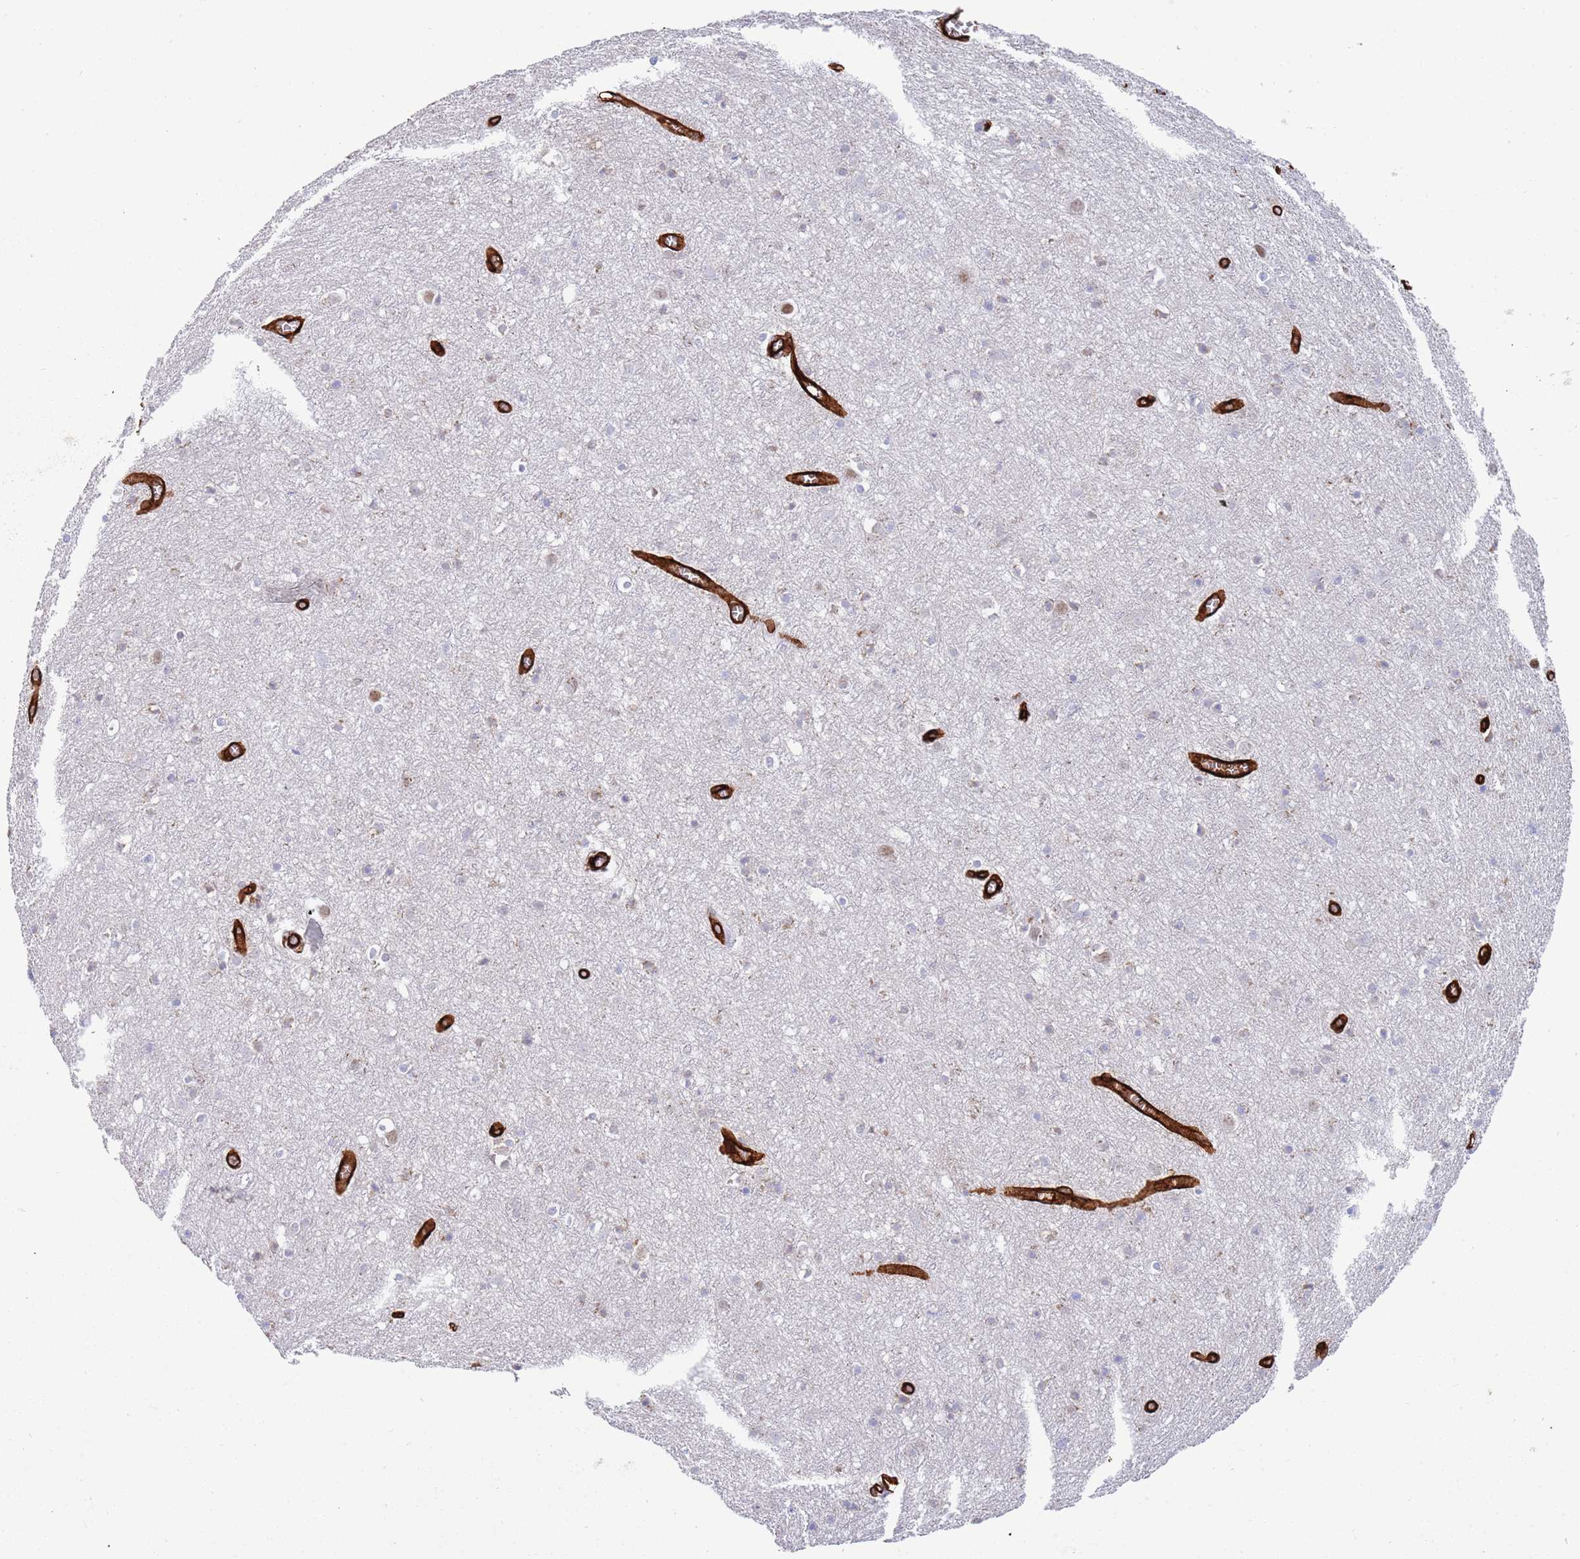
{"staining": {"intensity": "strong", "quantity": ">75%", "location": "cytoplasmic/membranous"}, "tissue": "cerebral cortex", "cell_type": "Endothelial cells", "image_type": "normal", "snomed": [{"axis": "morphology", "description": "Normal tissue, NOS"}, {"axis": "topography", "description": "Cerebral cortex"}], "caption": "Strong cytoplasmic/membranous protein positivity is seen in approximately >75% of endothelial cells in cerebral cortex.", "gene": "CAV2", "patient": {"sex": "female", "age": 64}}